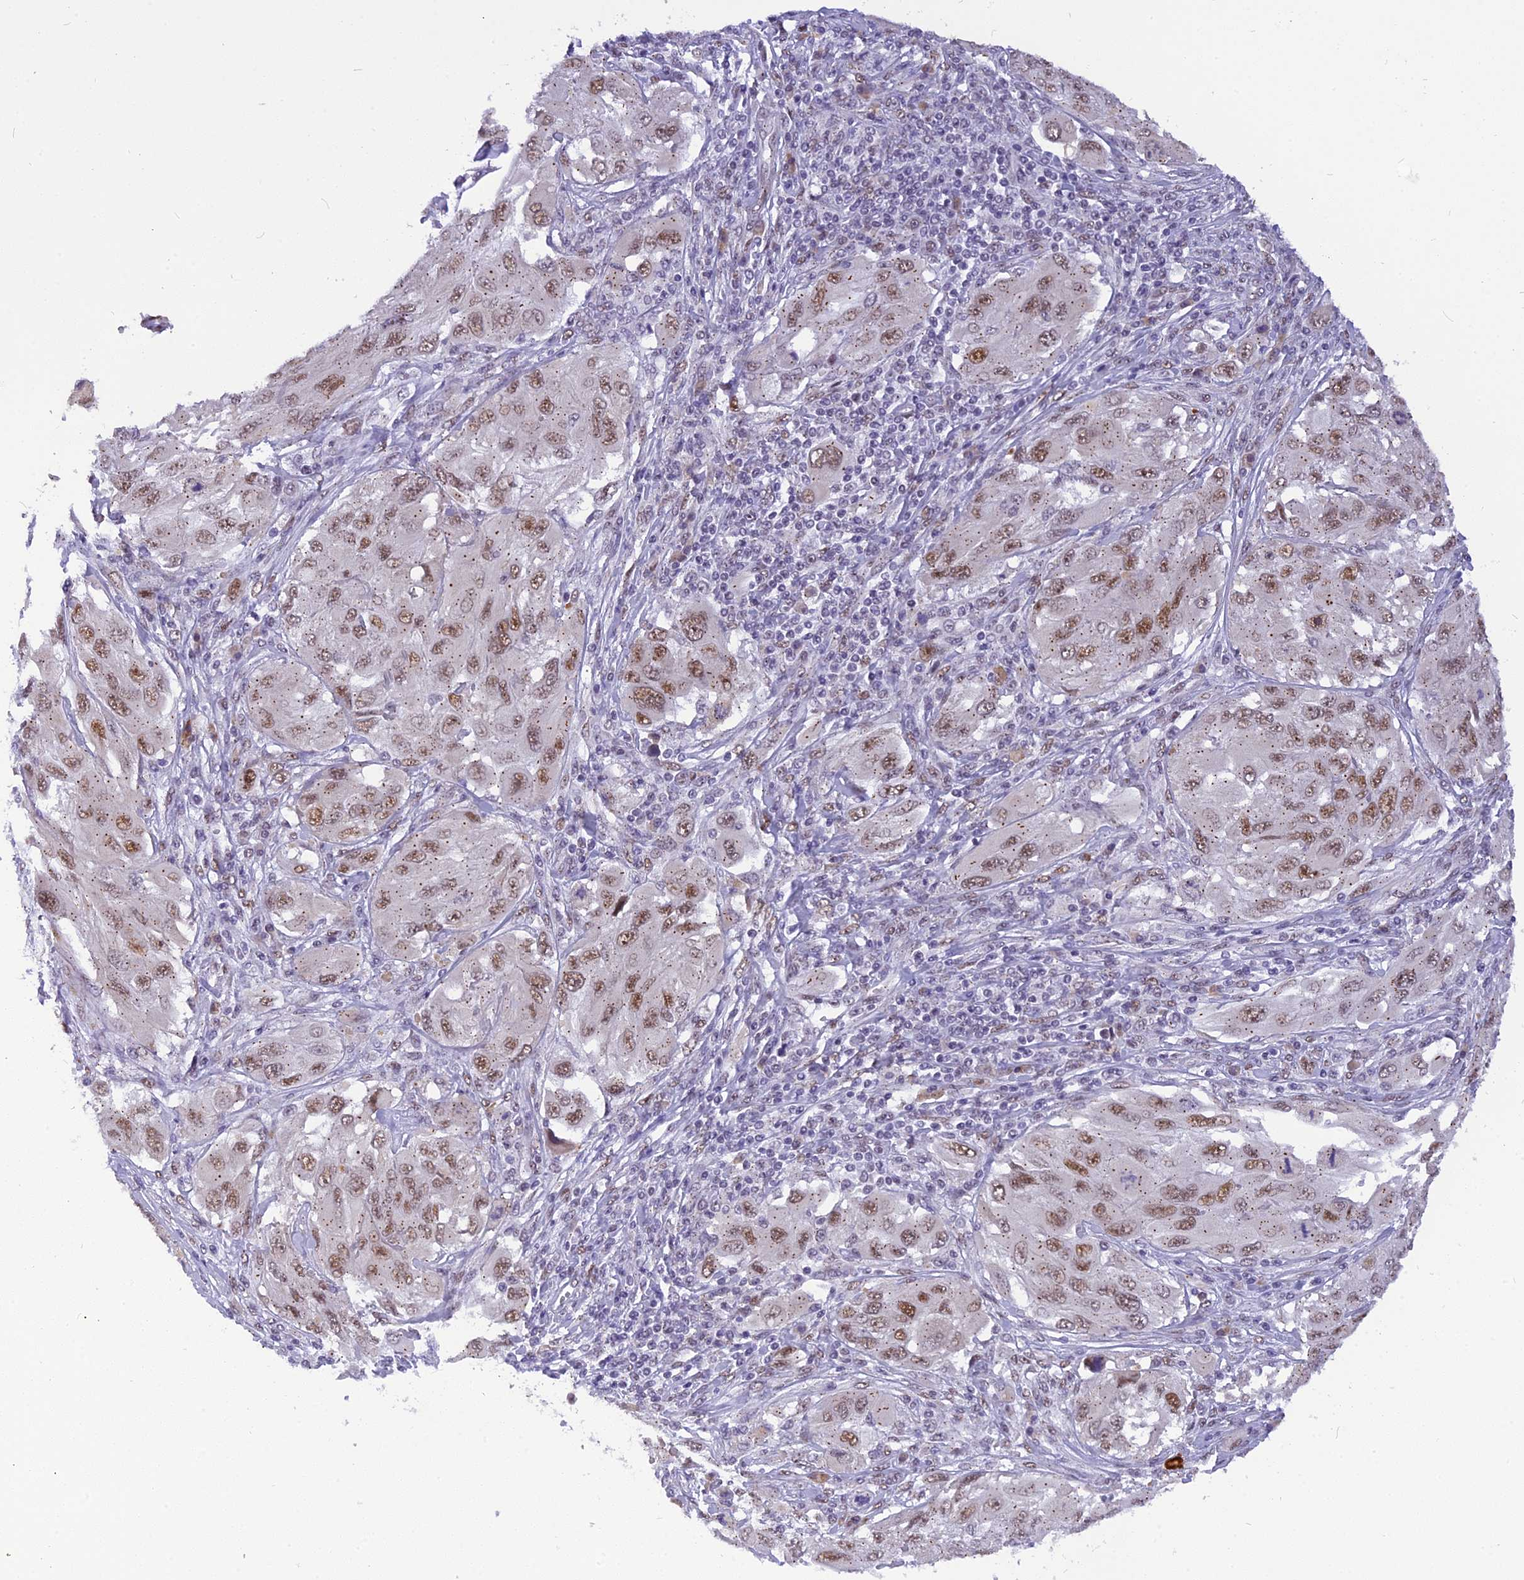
{"staining": {"intensity": "moderate", "quantity": ">75%", "location": "nuclear"}, "tissue": "melanoma", "cell_type": "Tumor cells", "image_type": "cancer", "snomed": [{"axis": "morphology", "description": "Malignant melanoma, NOS"}, {"axis": "topography", "description": "Skin"}], "caption": "DAB immunohistochemical staining of human malignant melanoma shows moderate nuclear protein staining in approximately >75% of tumor cells.", "gene": "IRF2BP1", "patient": {"sex": "female", "age": 91}}